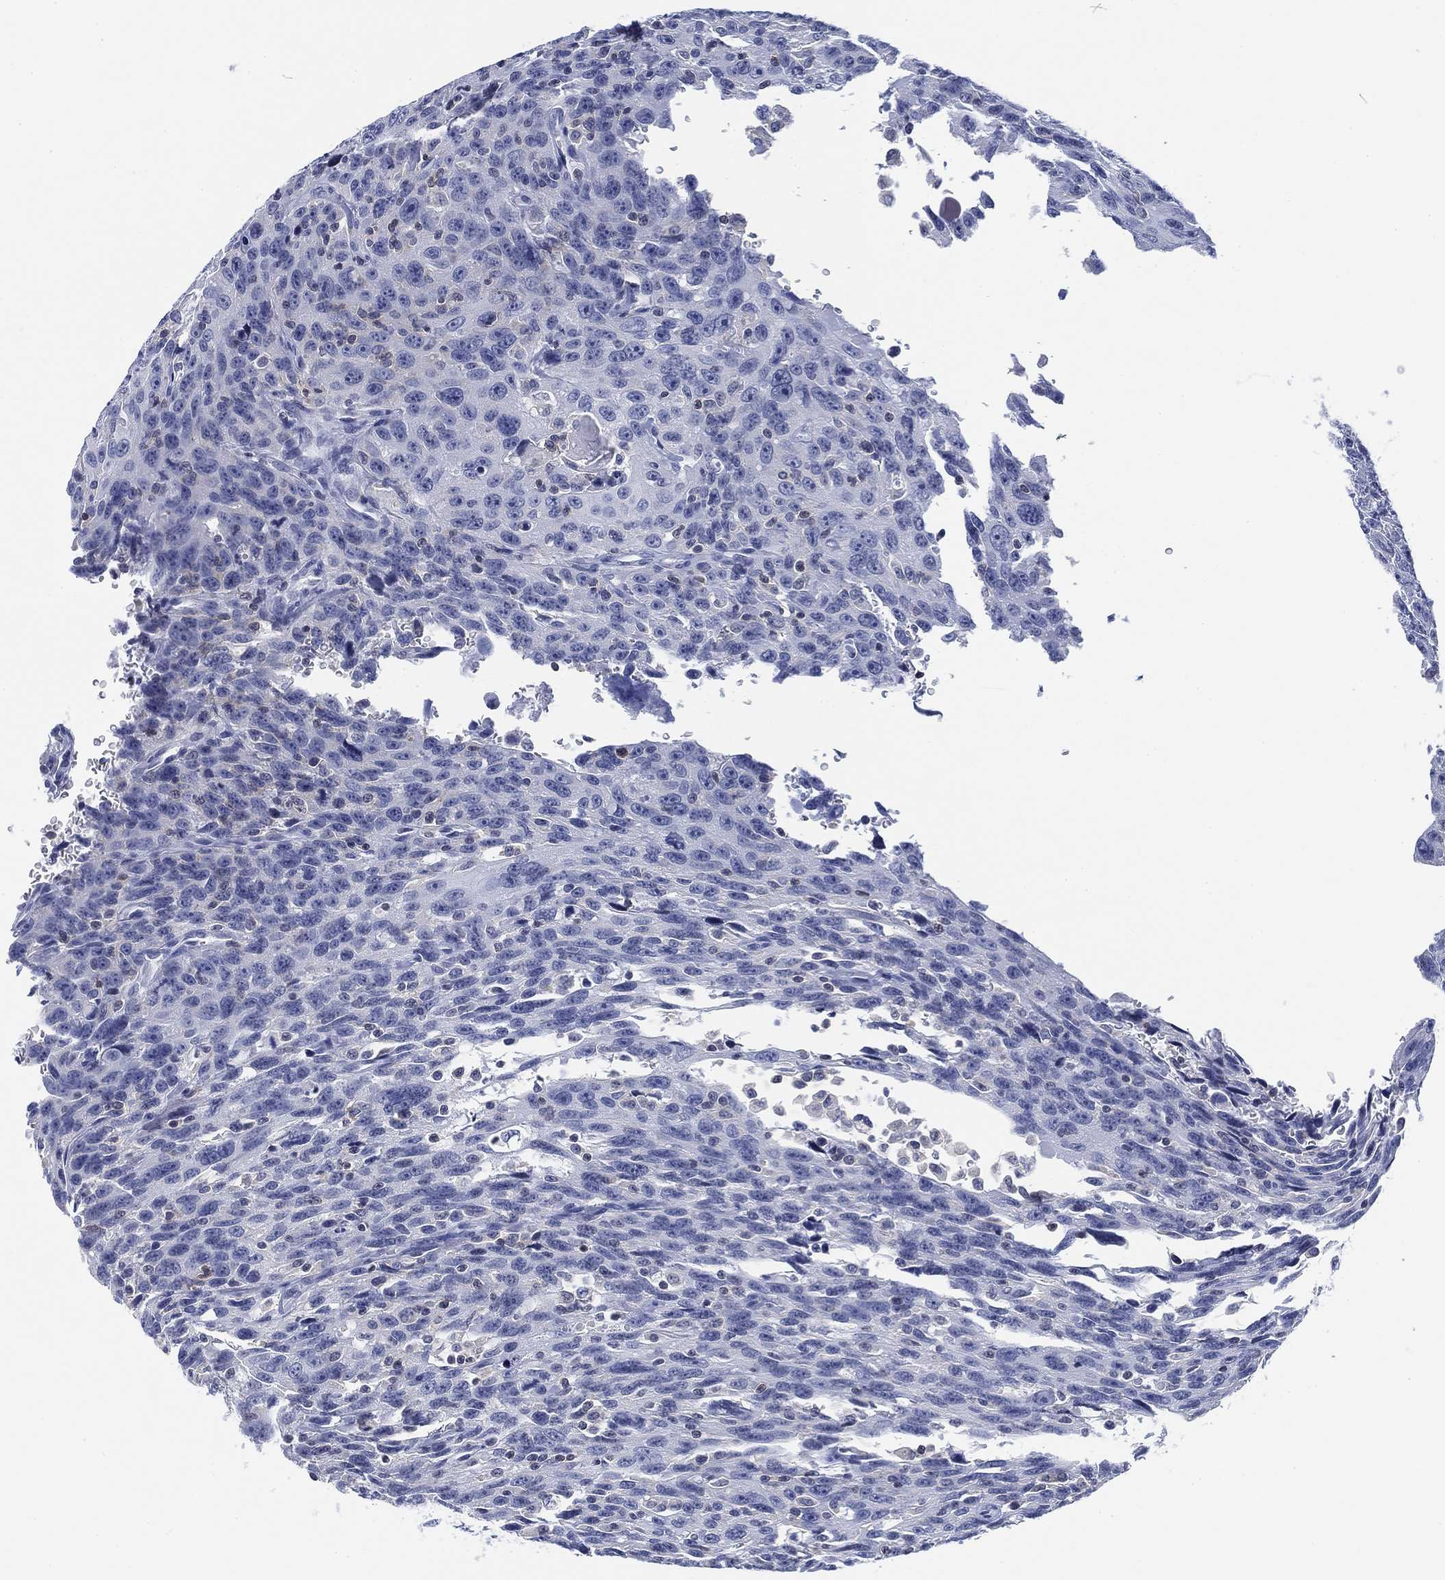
{"staining": {"intensity": "negative", "quantity": "none", "location": "none"}, "tissue": "urothelial cancer", "cell_type": "Tumor cells", "image_type": "cancer", "snomed": [{"axis": "morphology", "description": "Urothelial carcinoma, NOS"}, {"axis": "morphology", "description": "Urothelial carcinoma, High grade"}, {"axis": "topography", "description": "Urinary bladder"}], "caption": "The IHC image has no significant positivity in tumor cells of urothelial carcinoma (high-grade) tissue.", "gene": "FYB1", "patient": {"sex": "female", "age": 73}}